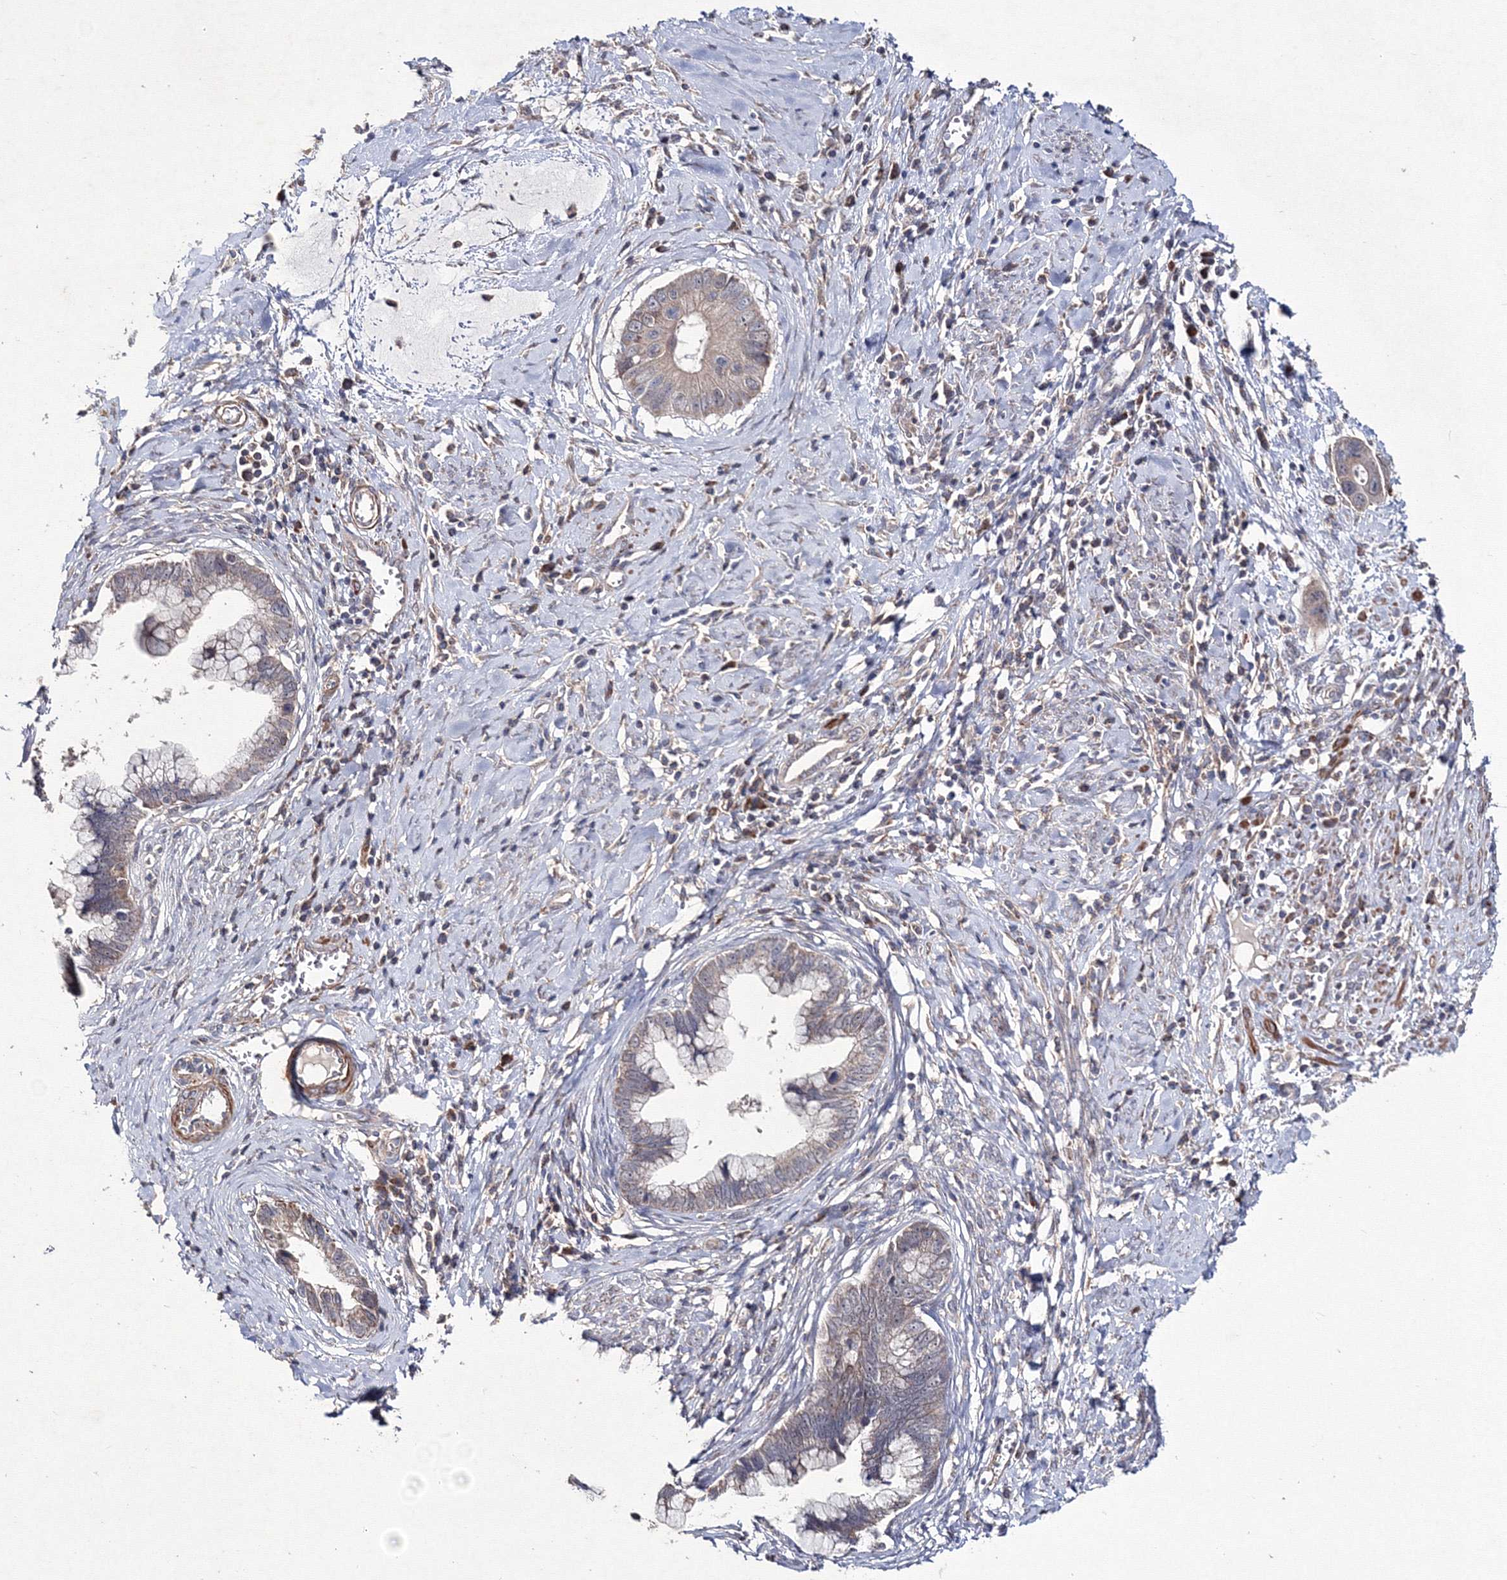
{"staining": {"intensity": "weak", "quantity": "<25%", "location": "cytoplasmic/membranous"}, "tissue": "cervical cancer", "cell_type": "Tumor cells", "image_type": "cancer", "snomed": [{"axis": "morphology", "description": "Adenocarcinoma, NOS"}, {"axis": "topography", "description": "Cervix"}], "caption": "An immunohistochemistry (IHC) micrograph of cervical adenocarcinoma is shown. There is no staining in tumor cells of cervical adenocarcinoma.", "gene": "PPP2R2B", "patient": {"sex": "female", "age": 44}}